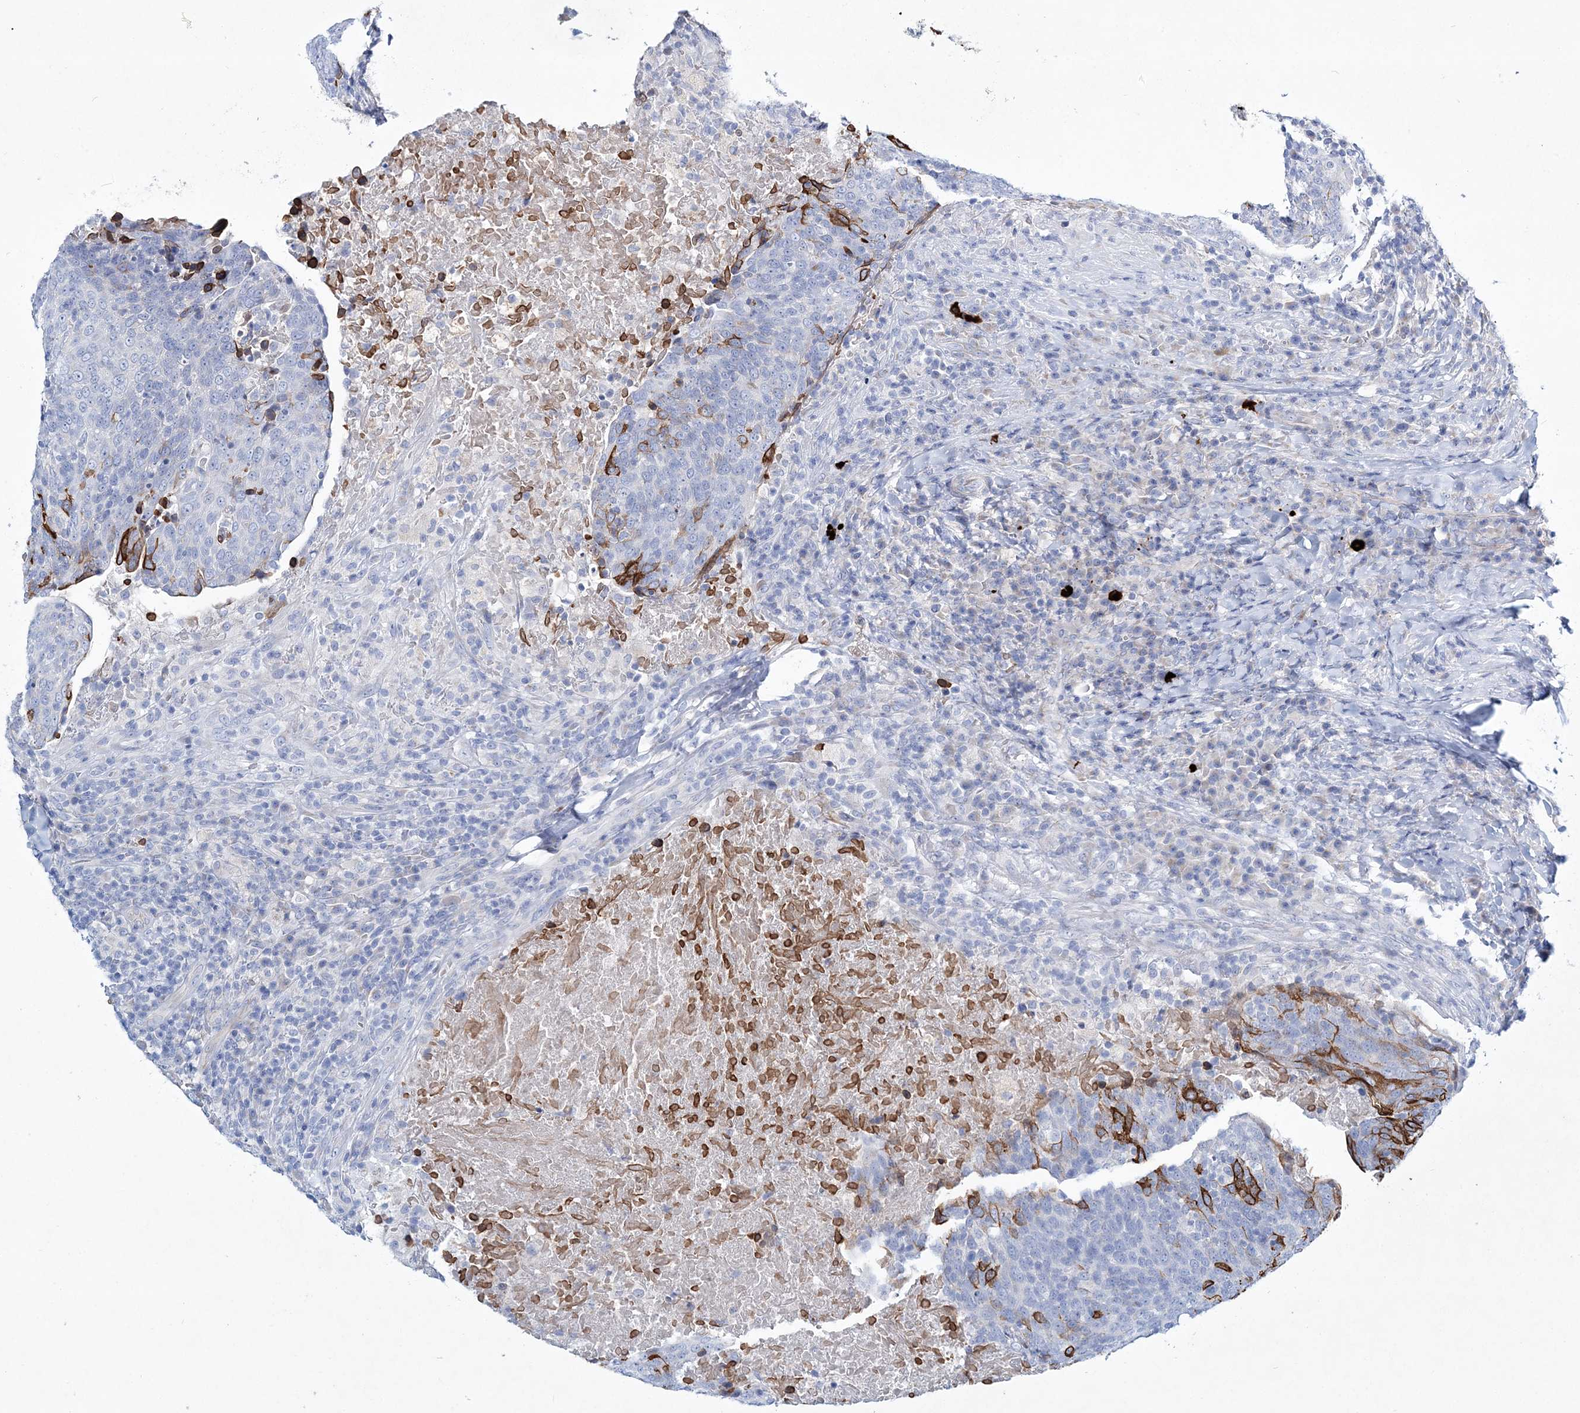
{"staining": {"intensity": "strong", "quantity": "25%-75%", "location": "cytoplasmic/membranous"}, "tissue": "head and neck cancer", "cell_type": "Tumor cells", "image_type": "cancer", "snomed": [{"axis": "morphology", "description": "Squamous cell carcinoma, NOS"}, {"axis": "morphology", "description": "Squamous cell carcinoma, metastatic, NOS"}, {"axis": "topography", "description": "Lymph node"}, {"axis": "topography", "description": "Head-Neck"}], "caption": "Strong cytoplasmic/membranous protein expression is appreciated in approximately 25%-75% of tumor cells in head and neck cancer.", "gene": "ADGRL1", "patient": {"sex": "male", "age": 62}}